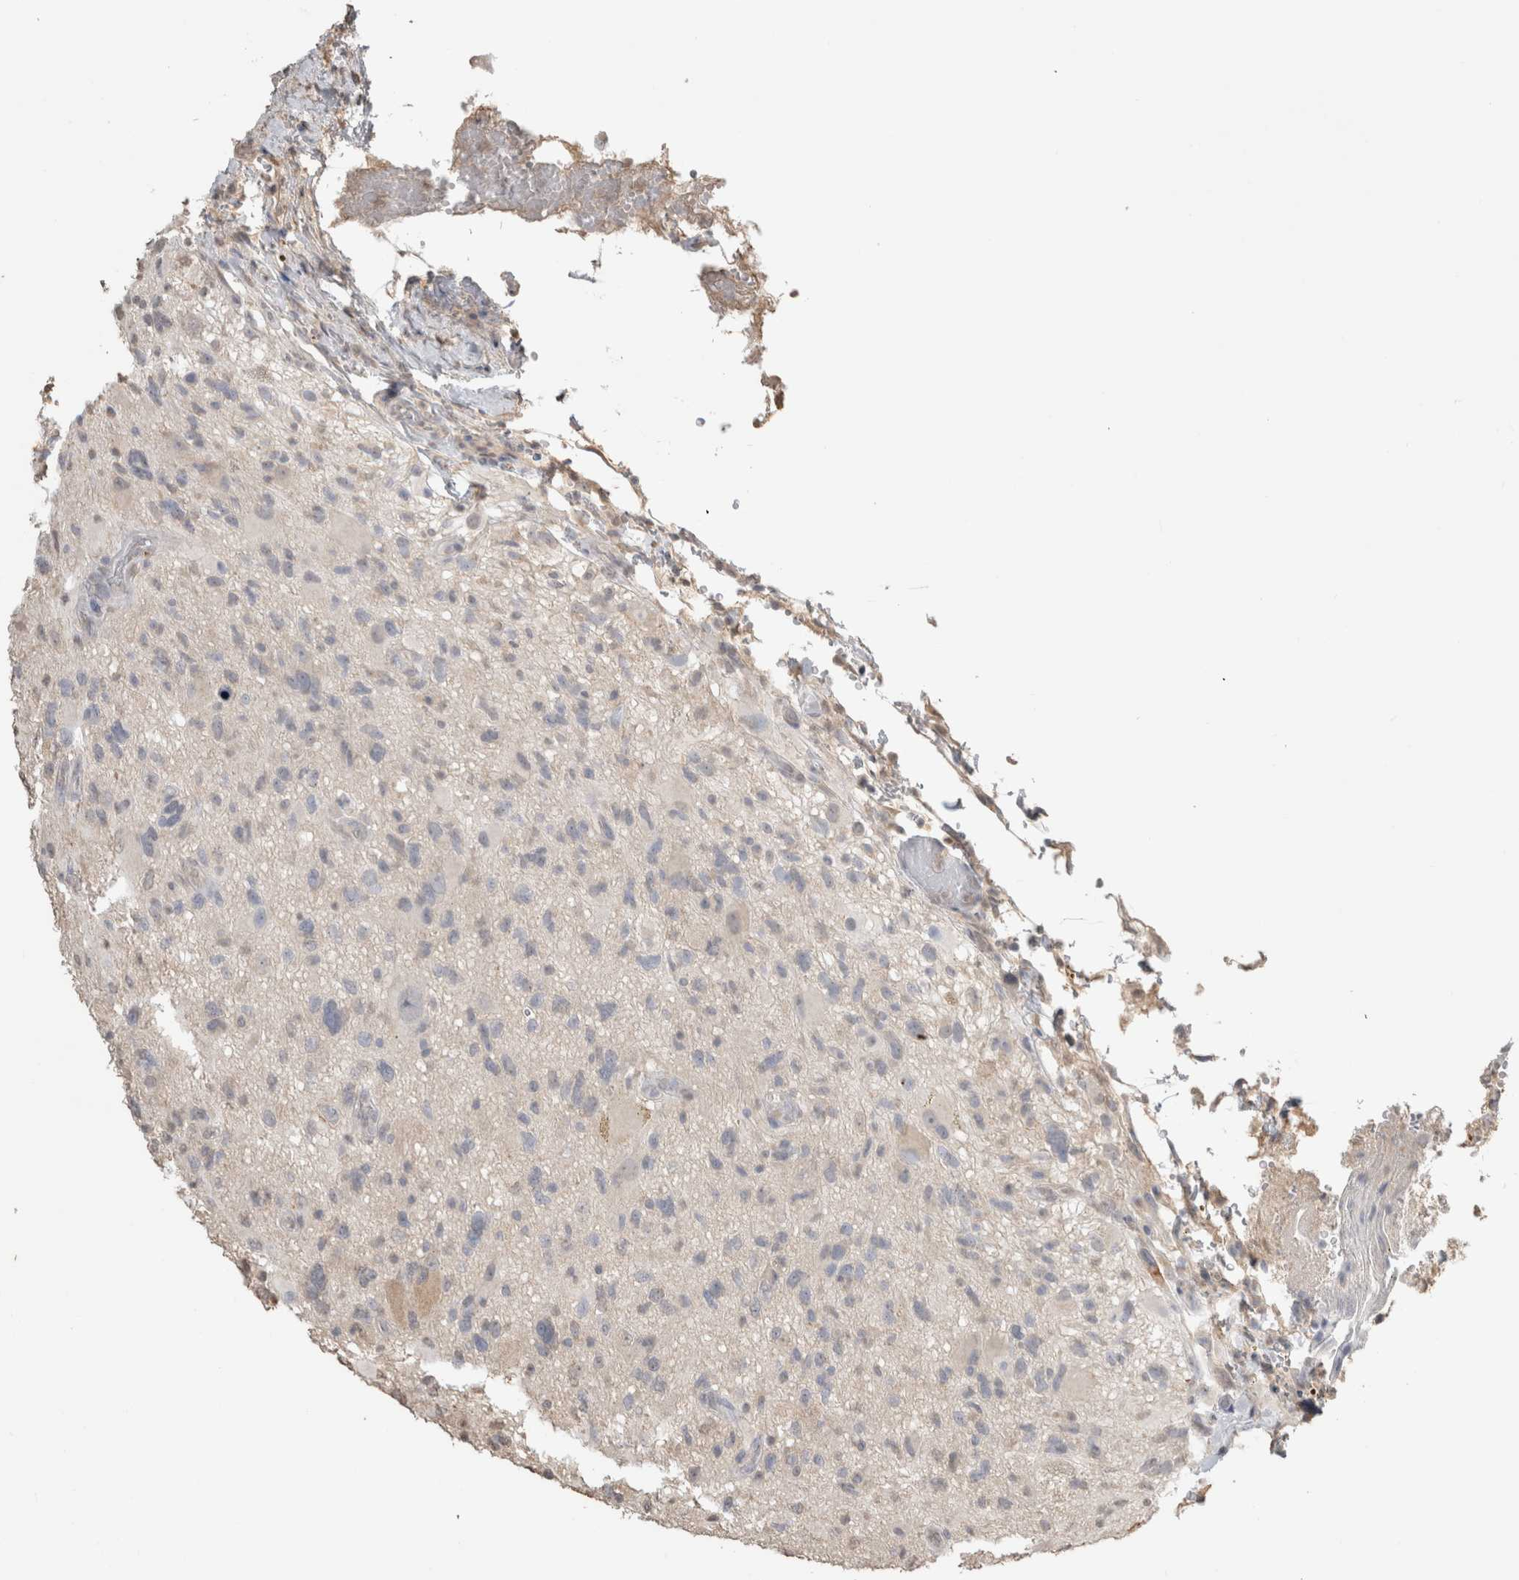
{"staining": {"intensity": "negative", "quantity": "none", "location": "none"}, "tissue": "glioma", "cell_type": "Tumor cells", "image_type": "cancer", "snomed": [{"axis": "morphology", "description": "Glioma, malignant, High grade"}, {"axis": "topography", "description": "Brain"}], "caption": "Malignant high-grade glioma stained for a protein using immunohistochemistry exhibits no expression tumor cells.", "gene": "NAALADL2", "patient": {"sex": "male", "age": 33}}